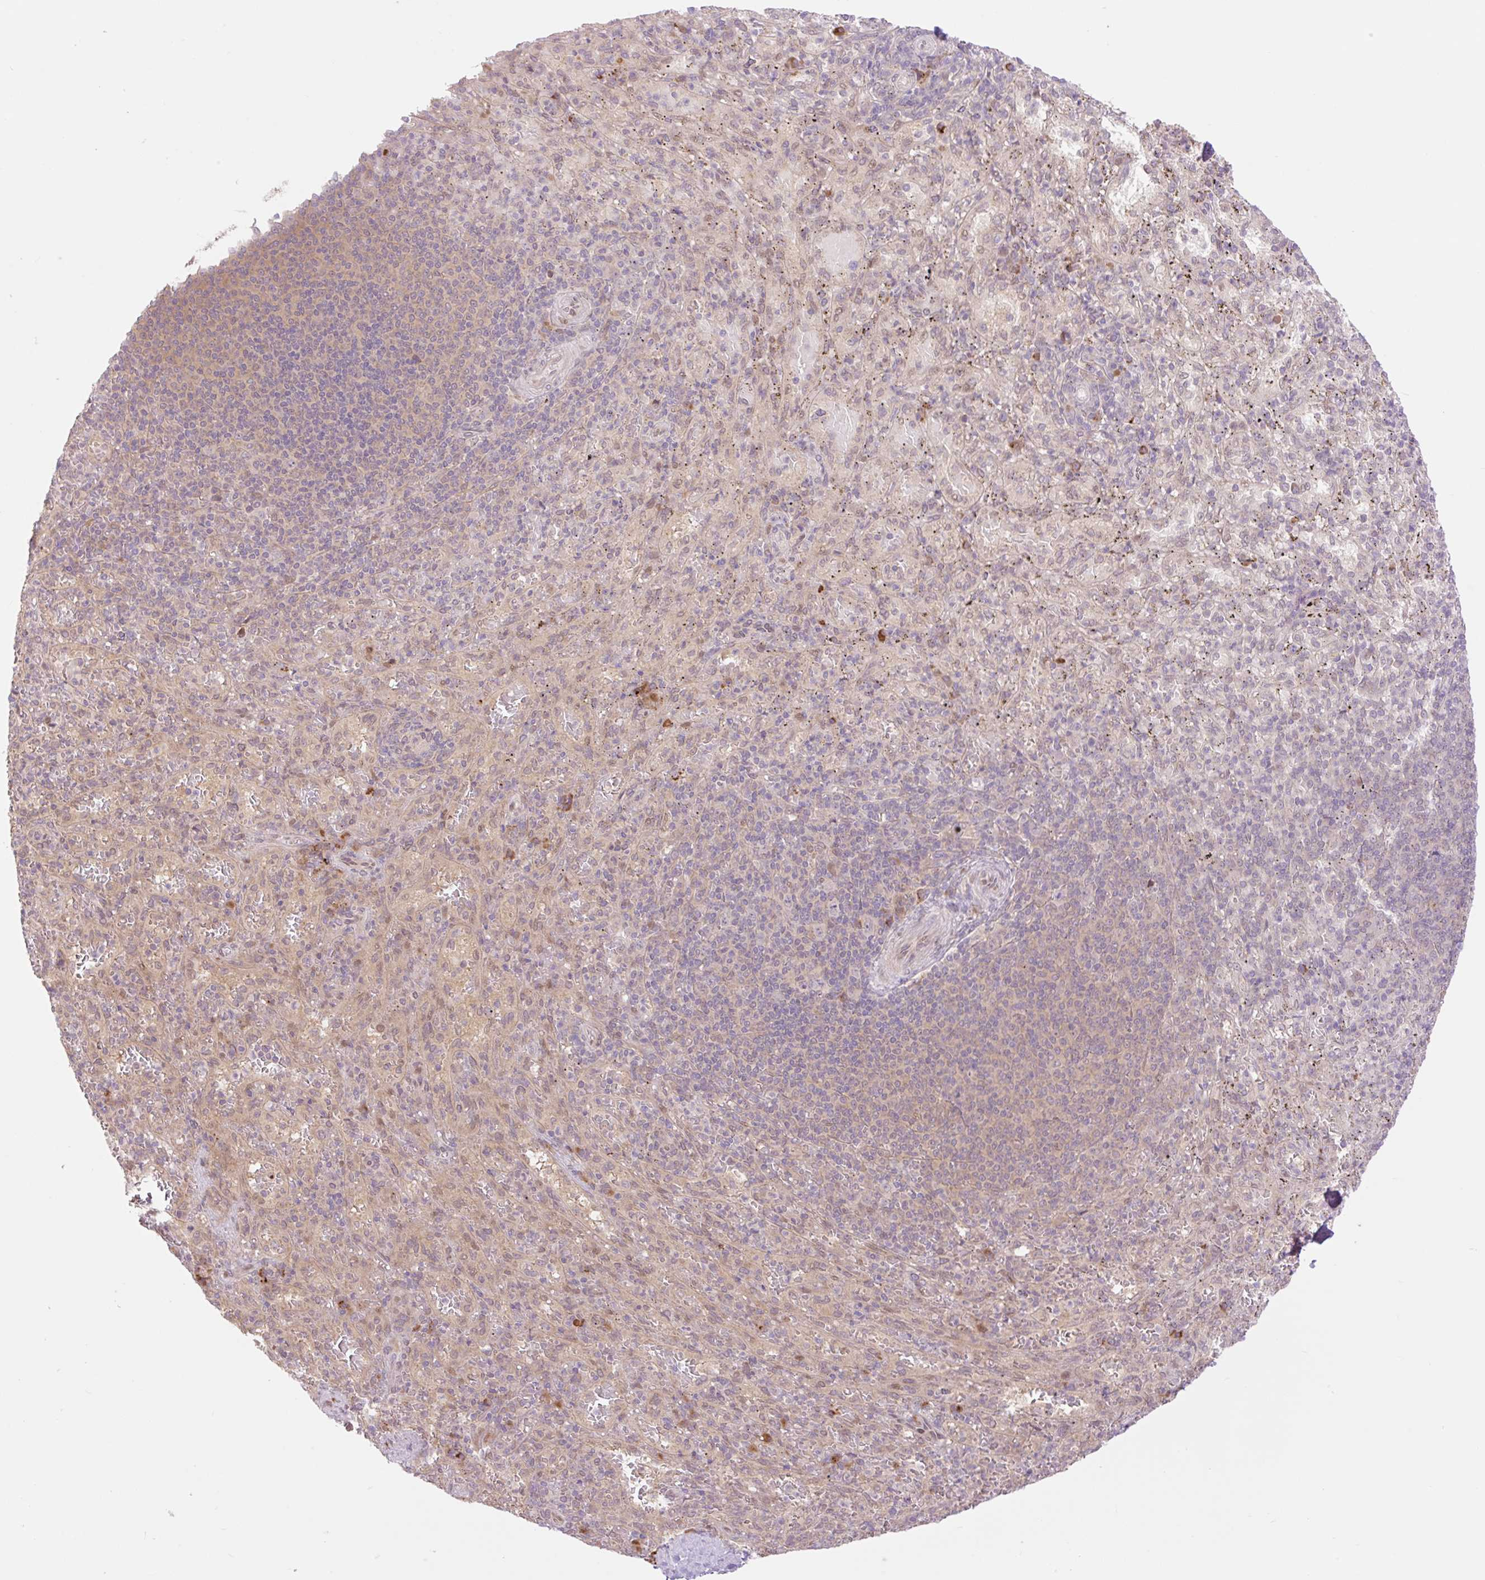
{"staining": {"intensity": "moderate", "quantity": "25%-75%", "location": "cytoplasmic/membranous,nuclear"}, "tissue": "spleen", "cell_type": "Cells in red pulp", "image_type": "normal", "snomed": [{"axis": "morphology", "description": "Normal tissue, NOS"}, {"axis": "topography", "description": "Spleen"}], "caption": "Cells in red pulp show moderate cytoplasmic/membranous,nuclear staining in approximately 25%-75% of cells in unremarkable spleen. (Stains: DAB in brown, nuclei in blue, Microscopy: brightfield microscopy at high magnification).", "gene": "VPS25", "patient": {"sex": "male", "age": 57}}